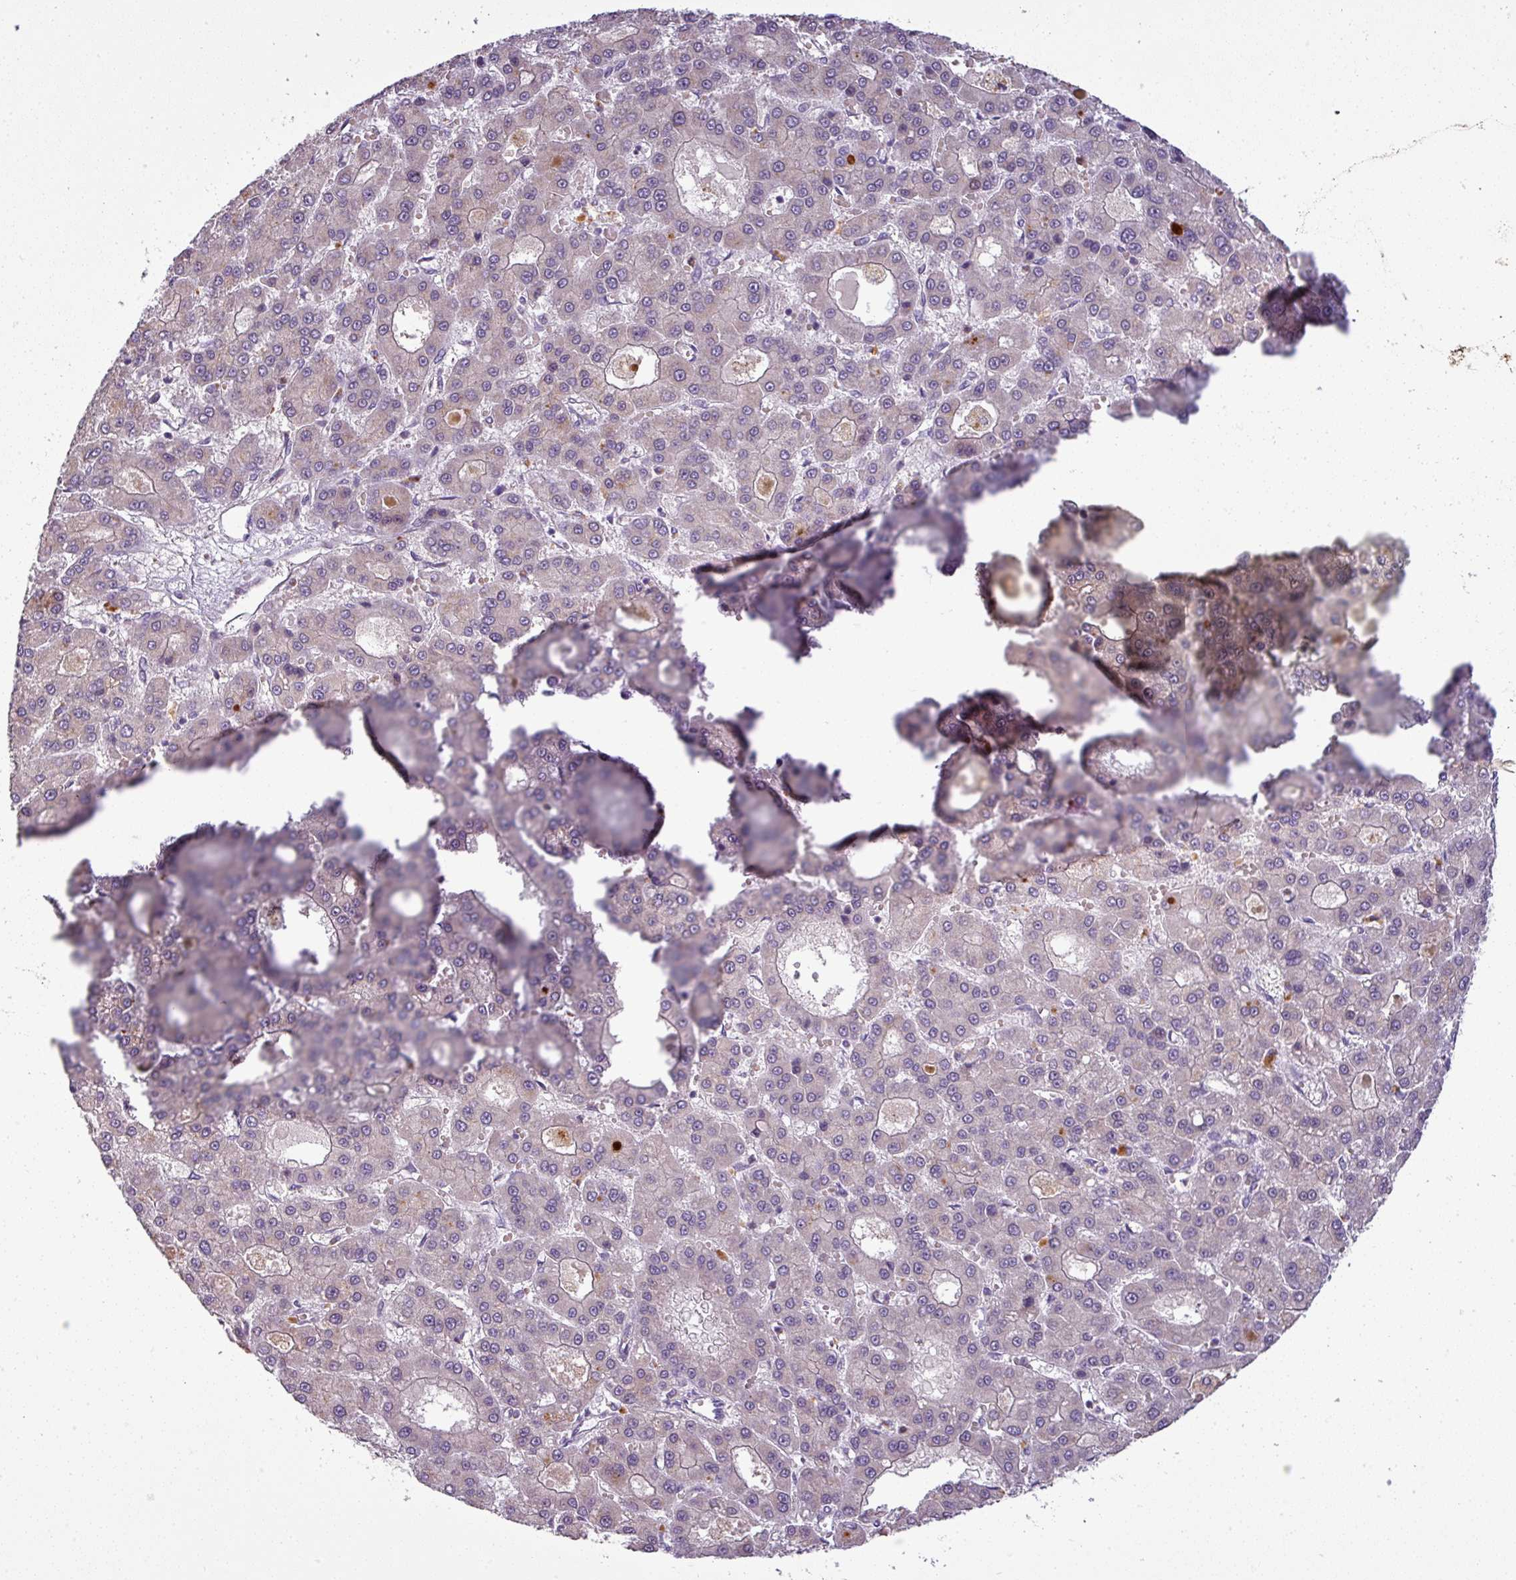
{"staining": {"intensity": "negative", "quantity": "none", "location": "none"}, "tissue": "liver cancer", "cell_type": "Tumor cells", "image_type": "cancer", "snomed": [{"axis": "morphology", "description": "Carcinoma, Hepatocellular, NOS"}, {"axis": "topography", "description": "Liver"}], "caption": "DAB immunohistochemical staining of human liver cancer (hepatocellular carcinoma) displays no significant staining in tumor cells.", "gene": "PNMA6A", "patient": {"sex": "male", "age": 70}}